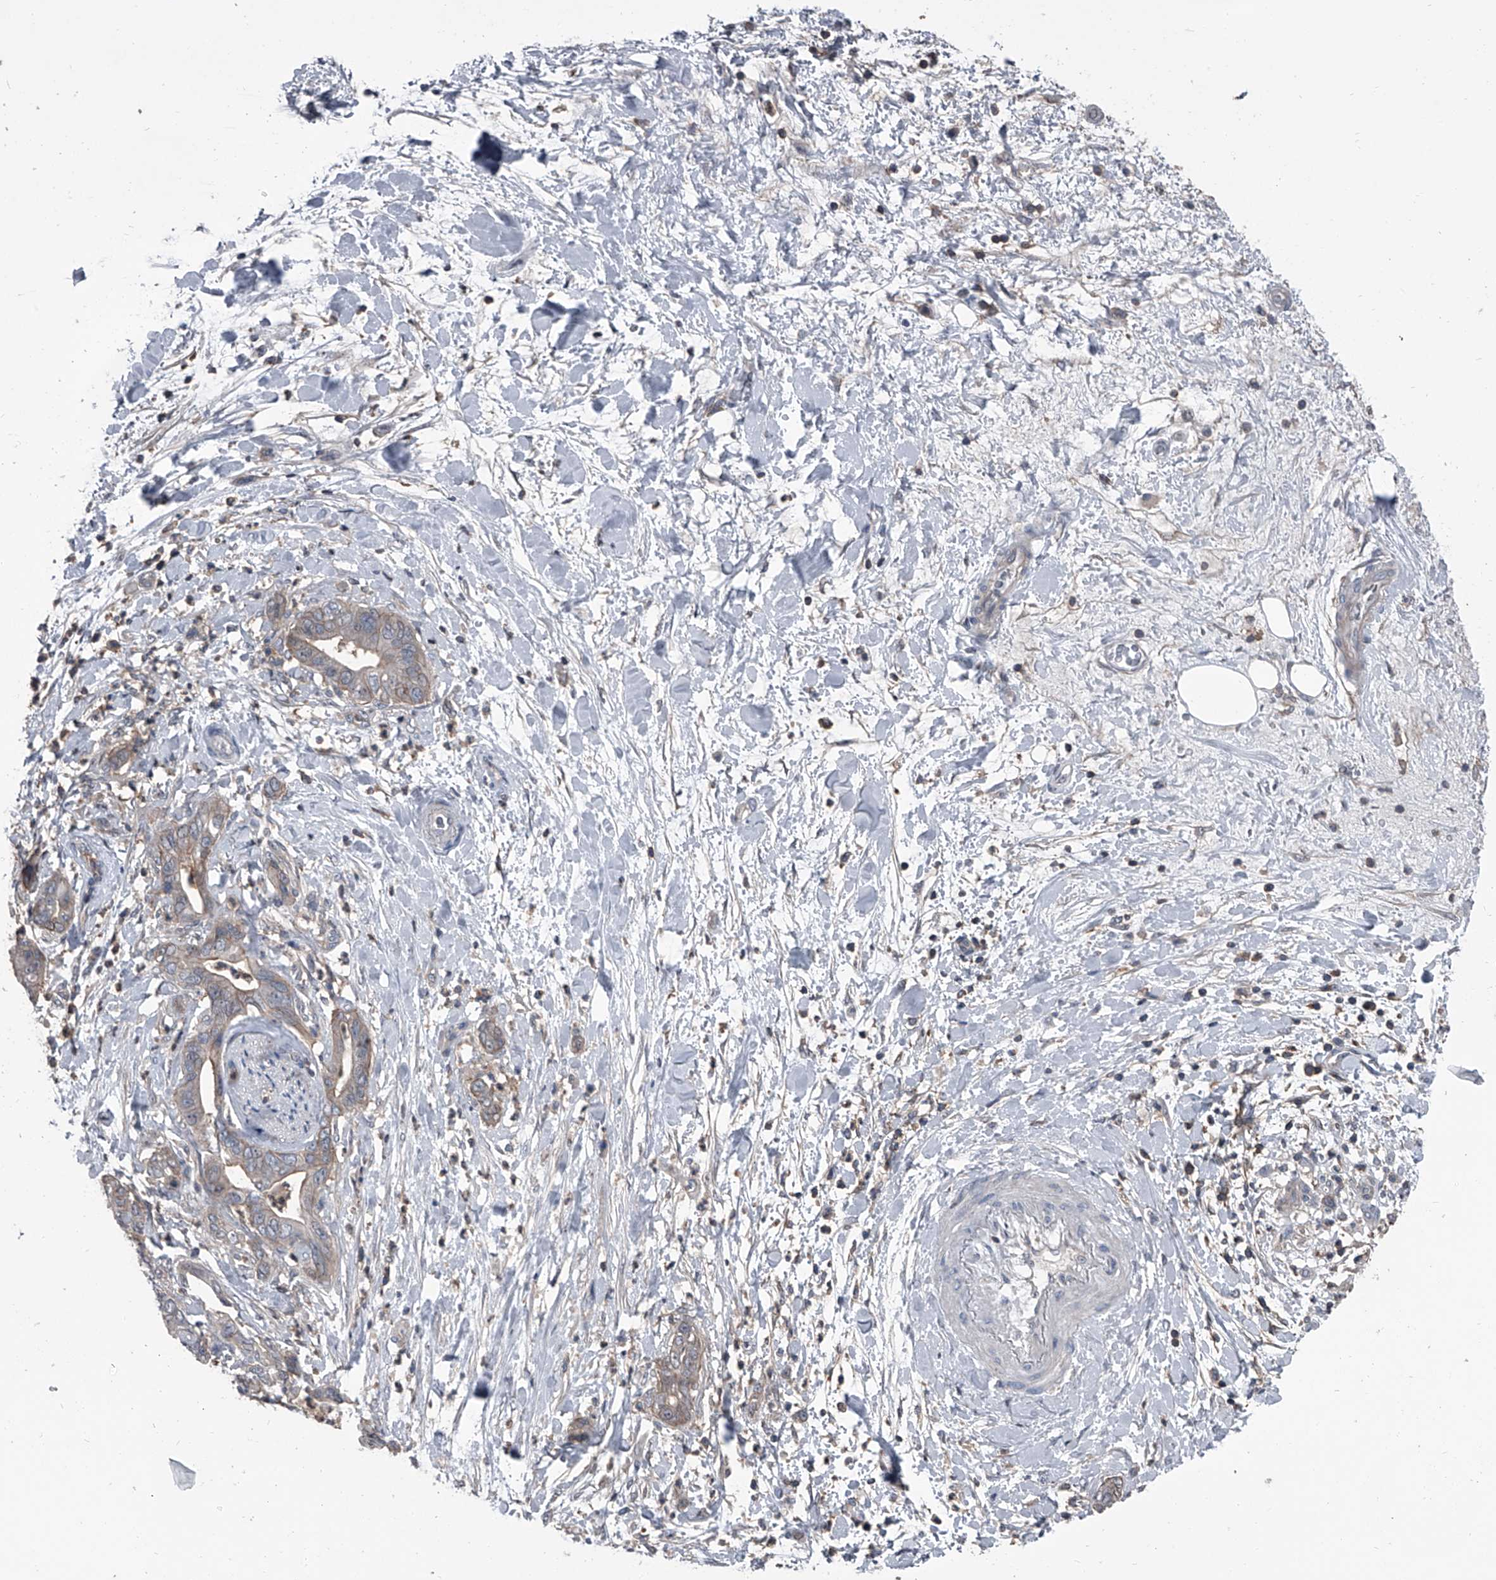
{"staining": {"intensity": "weak", "quantity": "25%-75%", "location": "cytoplasmic/membranous"}, "tissue": "pancreatic cancer", "cell_type": "Tumor cells", "image_type": "cancer", "snomed": [{"axis": "morphology", "description": "Adenocarcinoma, NOS"}, {"axis": "topography", "description": "Pancreas"}], "caption": "This photomicrograph demonstrates pancreatic adenocarcinoma stained with immunohistochemistry to label a protein in brown. The cytoplasmic/membranous of tumor cells show weak positivity for the protein. Nuclei are counter-stained blue.", "gene": "PIP5K1A", "patient": {"sex": "female", "age": 78}}